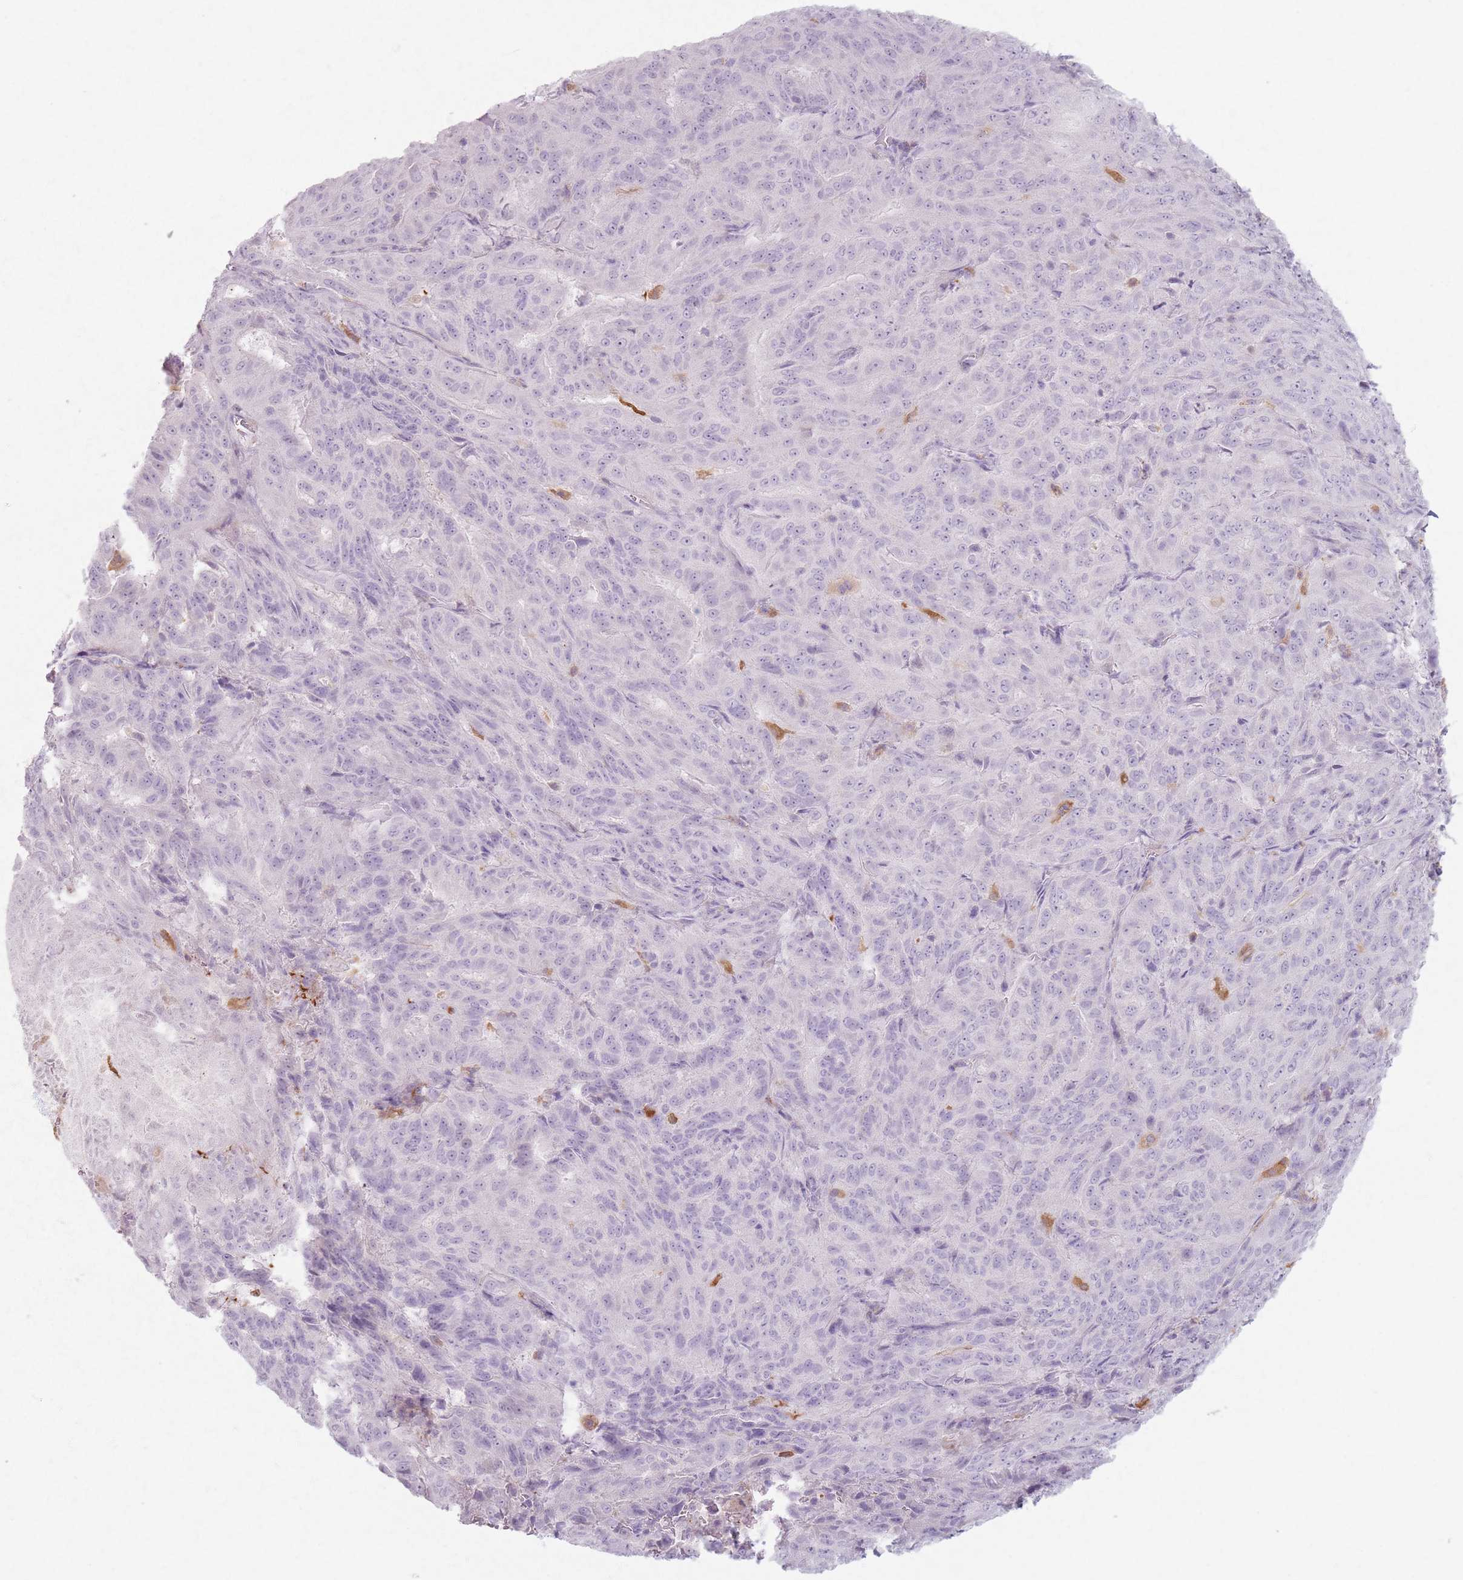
{"staining": {"intensity": "negative", "quantity": "none", "location": "none"}, "tissue": "pancreatic cancer", "cell_type": "Tumor cells", "image_type": "cancer", "snomed": [{"axis": "morphology", "description": "Adenocarcinoma, NOS"}, {"axis": "topography", "description": "Pancreas"}], "caption": "The image displays no significant staining in tumor cells of pancreatic cancer (adenocarcinoma). Brightfield microscopy of immunohistochemistry stained with DAB (3,3'-diaminobenzidine) (brown) and hematoxylin (blue), captured at high magnification.", "gene": "GDPGP1", "patient": {"sex": "male", "age": 63}}